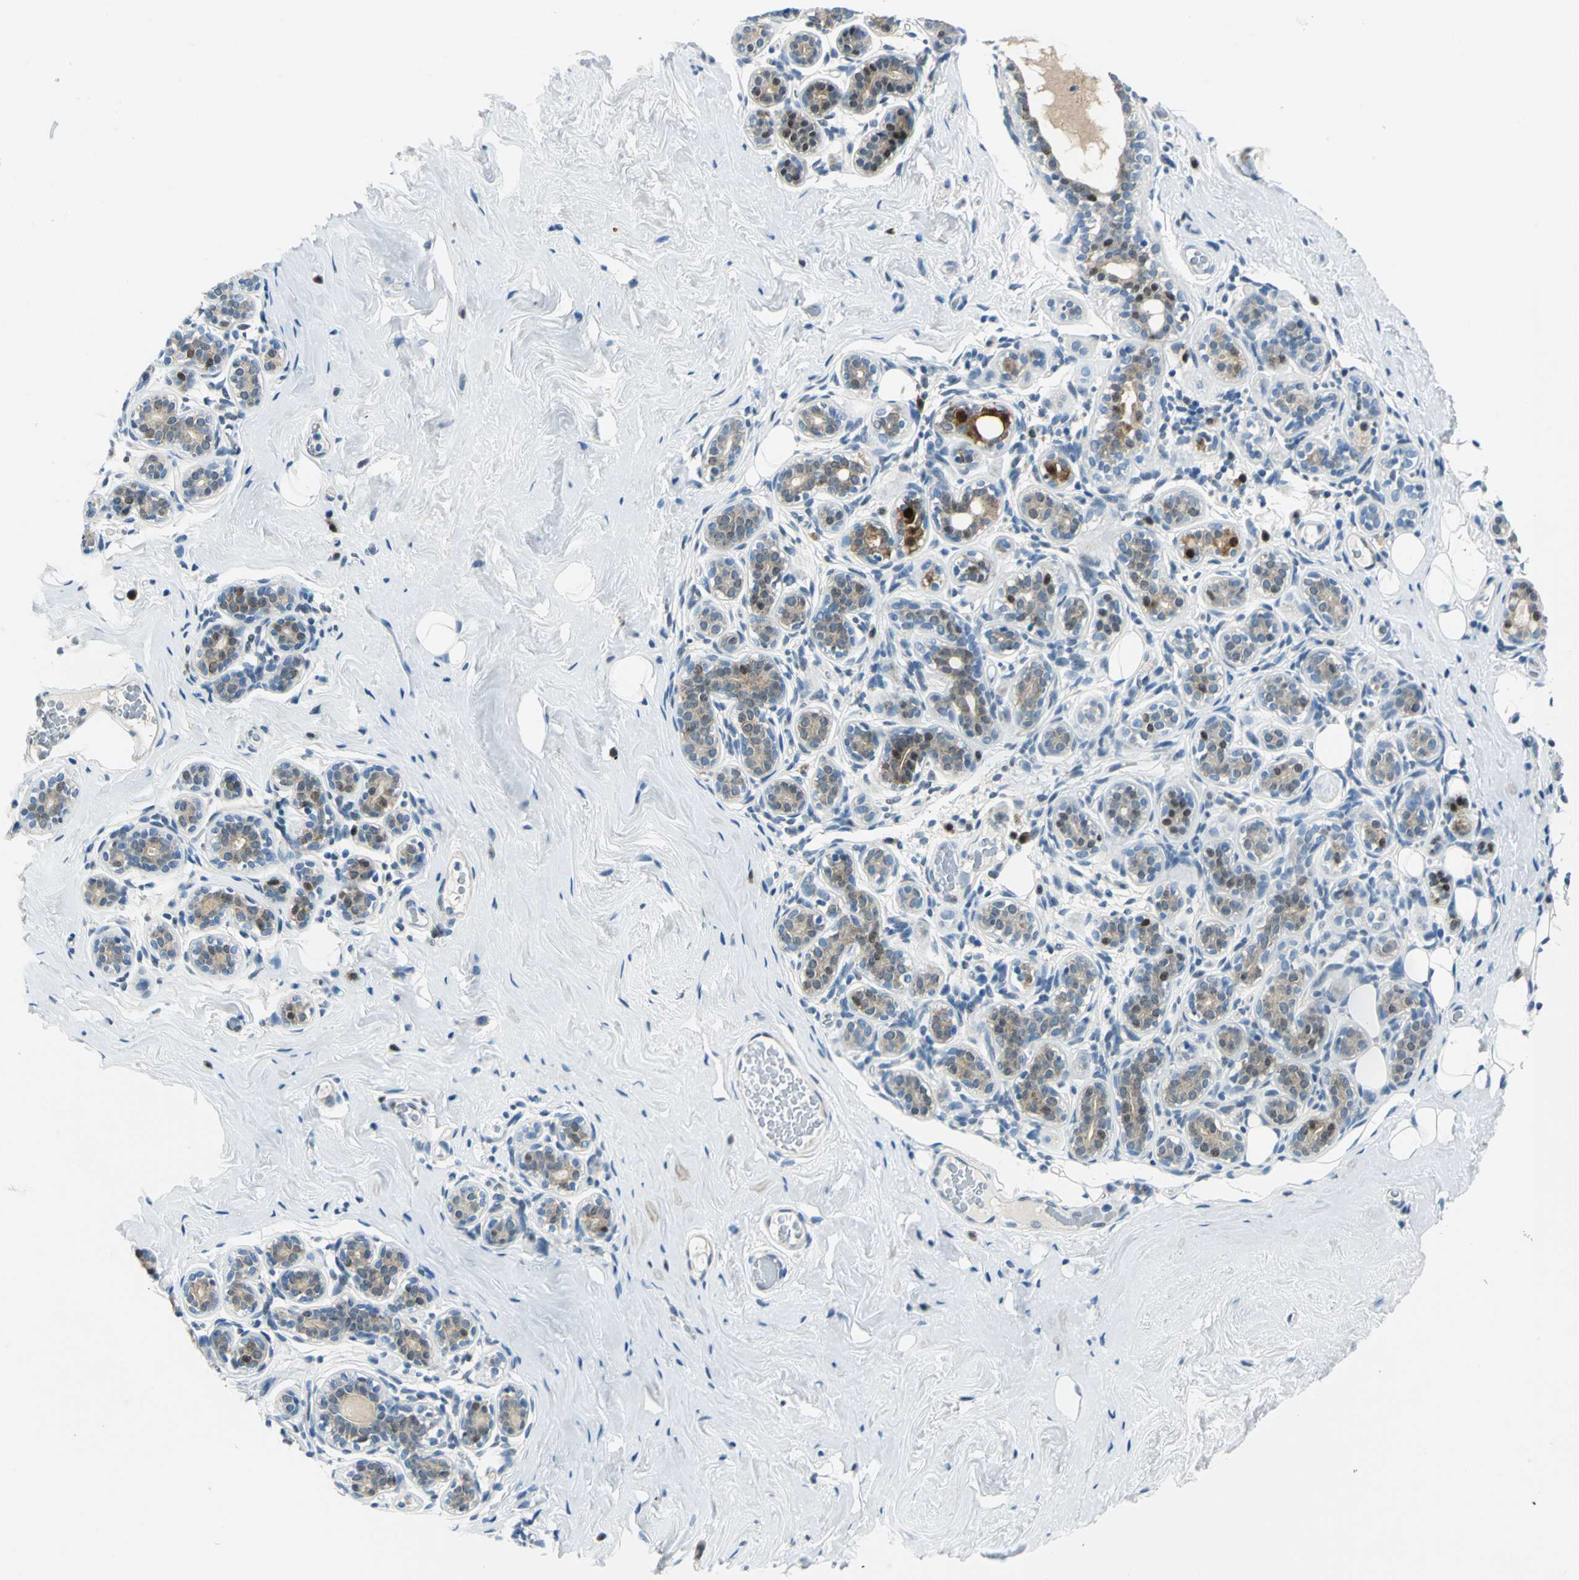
{"staining": {"intensity": "negative", "quantity": "none", "location": "none"}, "tissue": "breast", "cell_type": "Adipocytes", "image_type": "normal", "snomed": [{"axis": "morphology", "description": "Normal tissue, NOS"}, {"axis": "topography", "description": "Breast"}], "caption": "Immunohistochemical staining of unremarkable human breast demonstrates no significant expression in adipocytes.", "gene": "AKR1A1", "patient": {"sex": "female", "age": 75}}